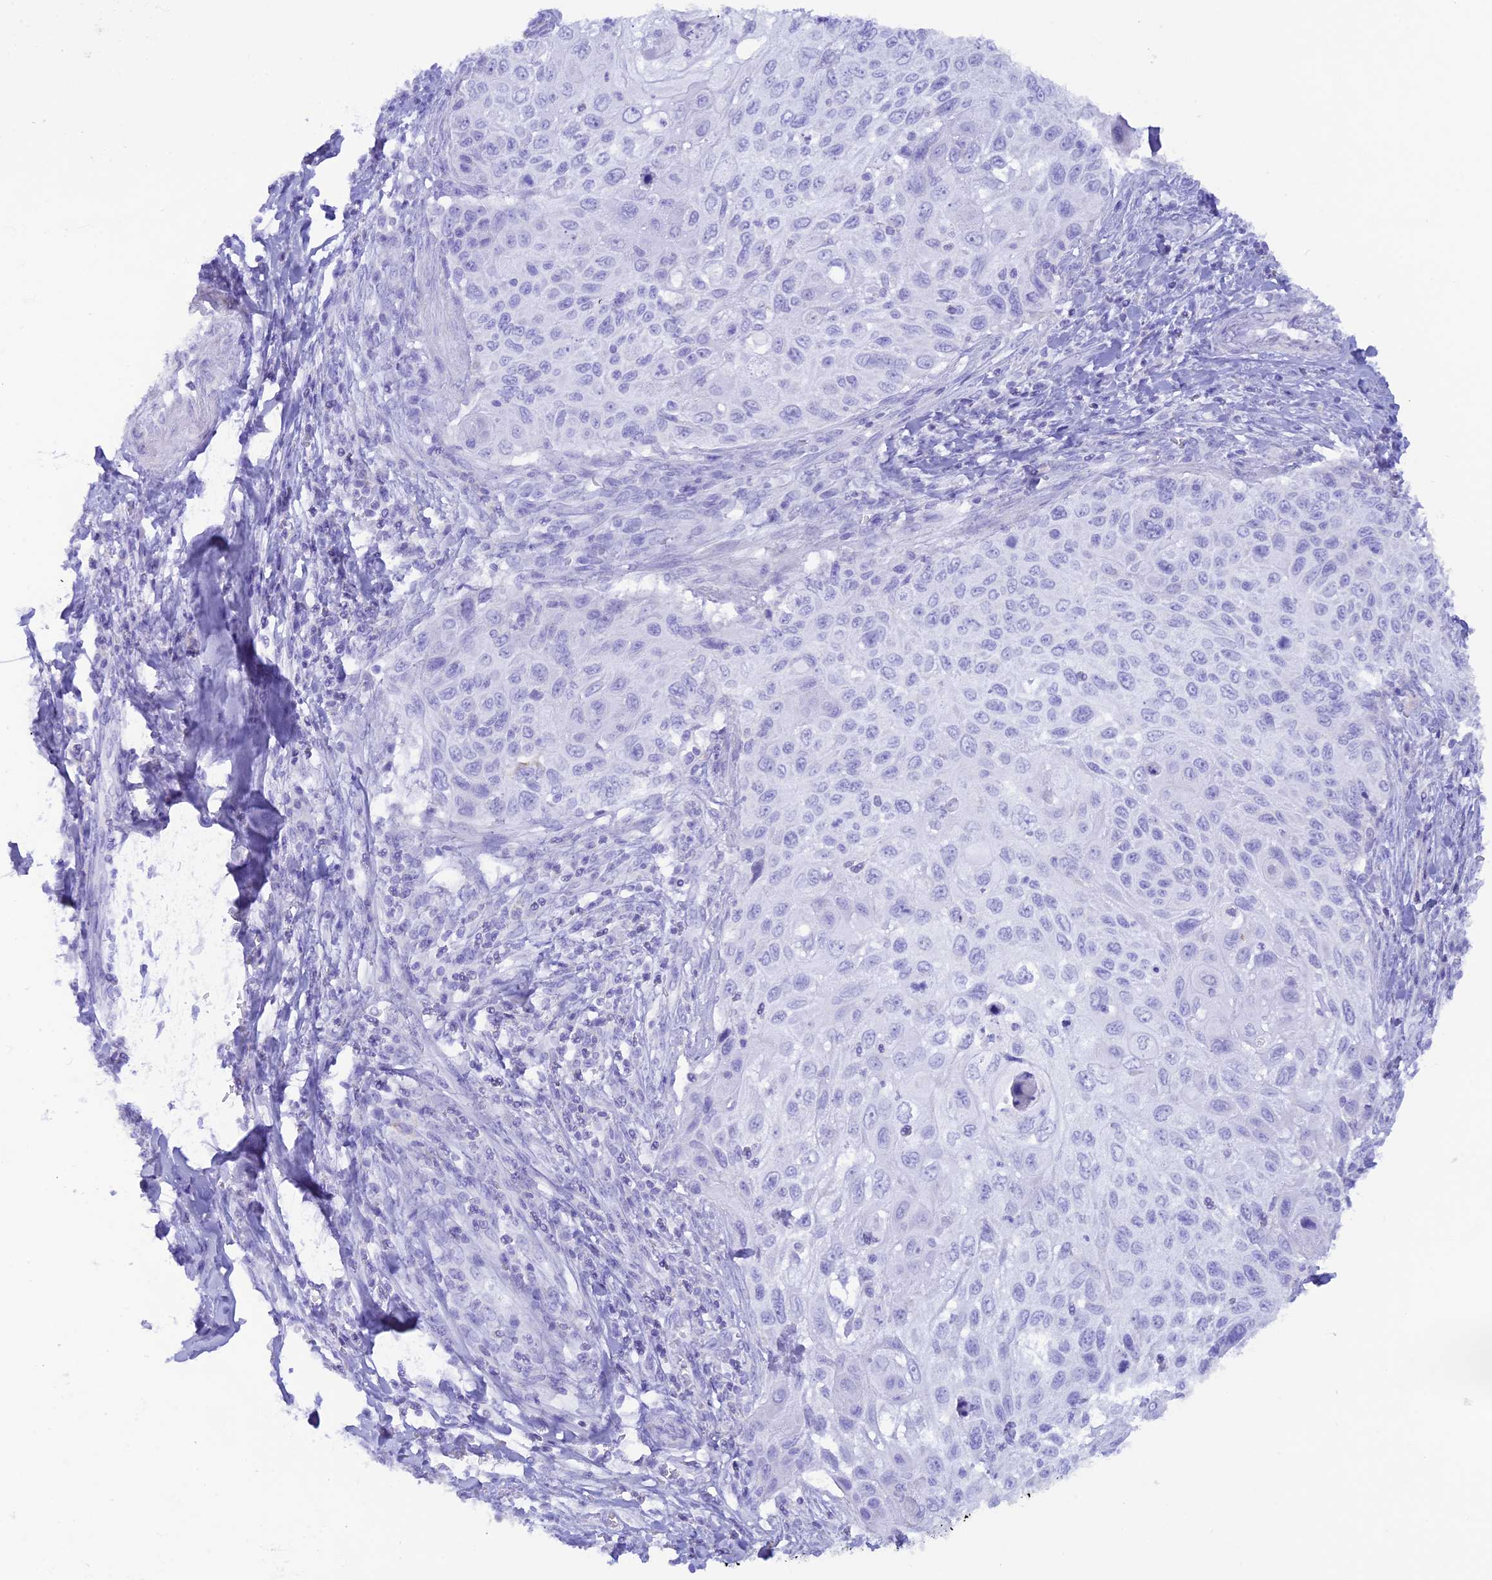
{"staining": {"intensity": "negative", "quantity": "none", "location": "none"}, "tissue": "cervical cancer", "cell_type": "Tumor cells", "image_type": "cancer", "snomed": [{"axis": "morphology", "description": "Squamous cell carcinoma, NOS"}, {"axis": "topography", "description": "Cervix"}], "caption": "Photomicrograph shows no significant protein positivity in tumor cells of squamous cell carcinoma (cervical). (DAB immunohistochemistry (IHC) visualized using brightfield microscopy, high magnification).", "gene": "GLYATL1", "patient": {"sex": "female", "age": 70}}